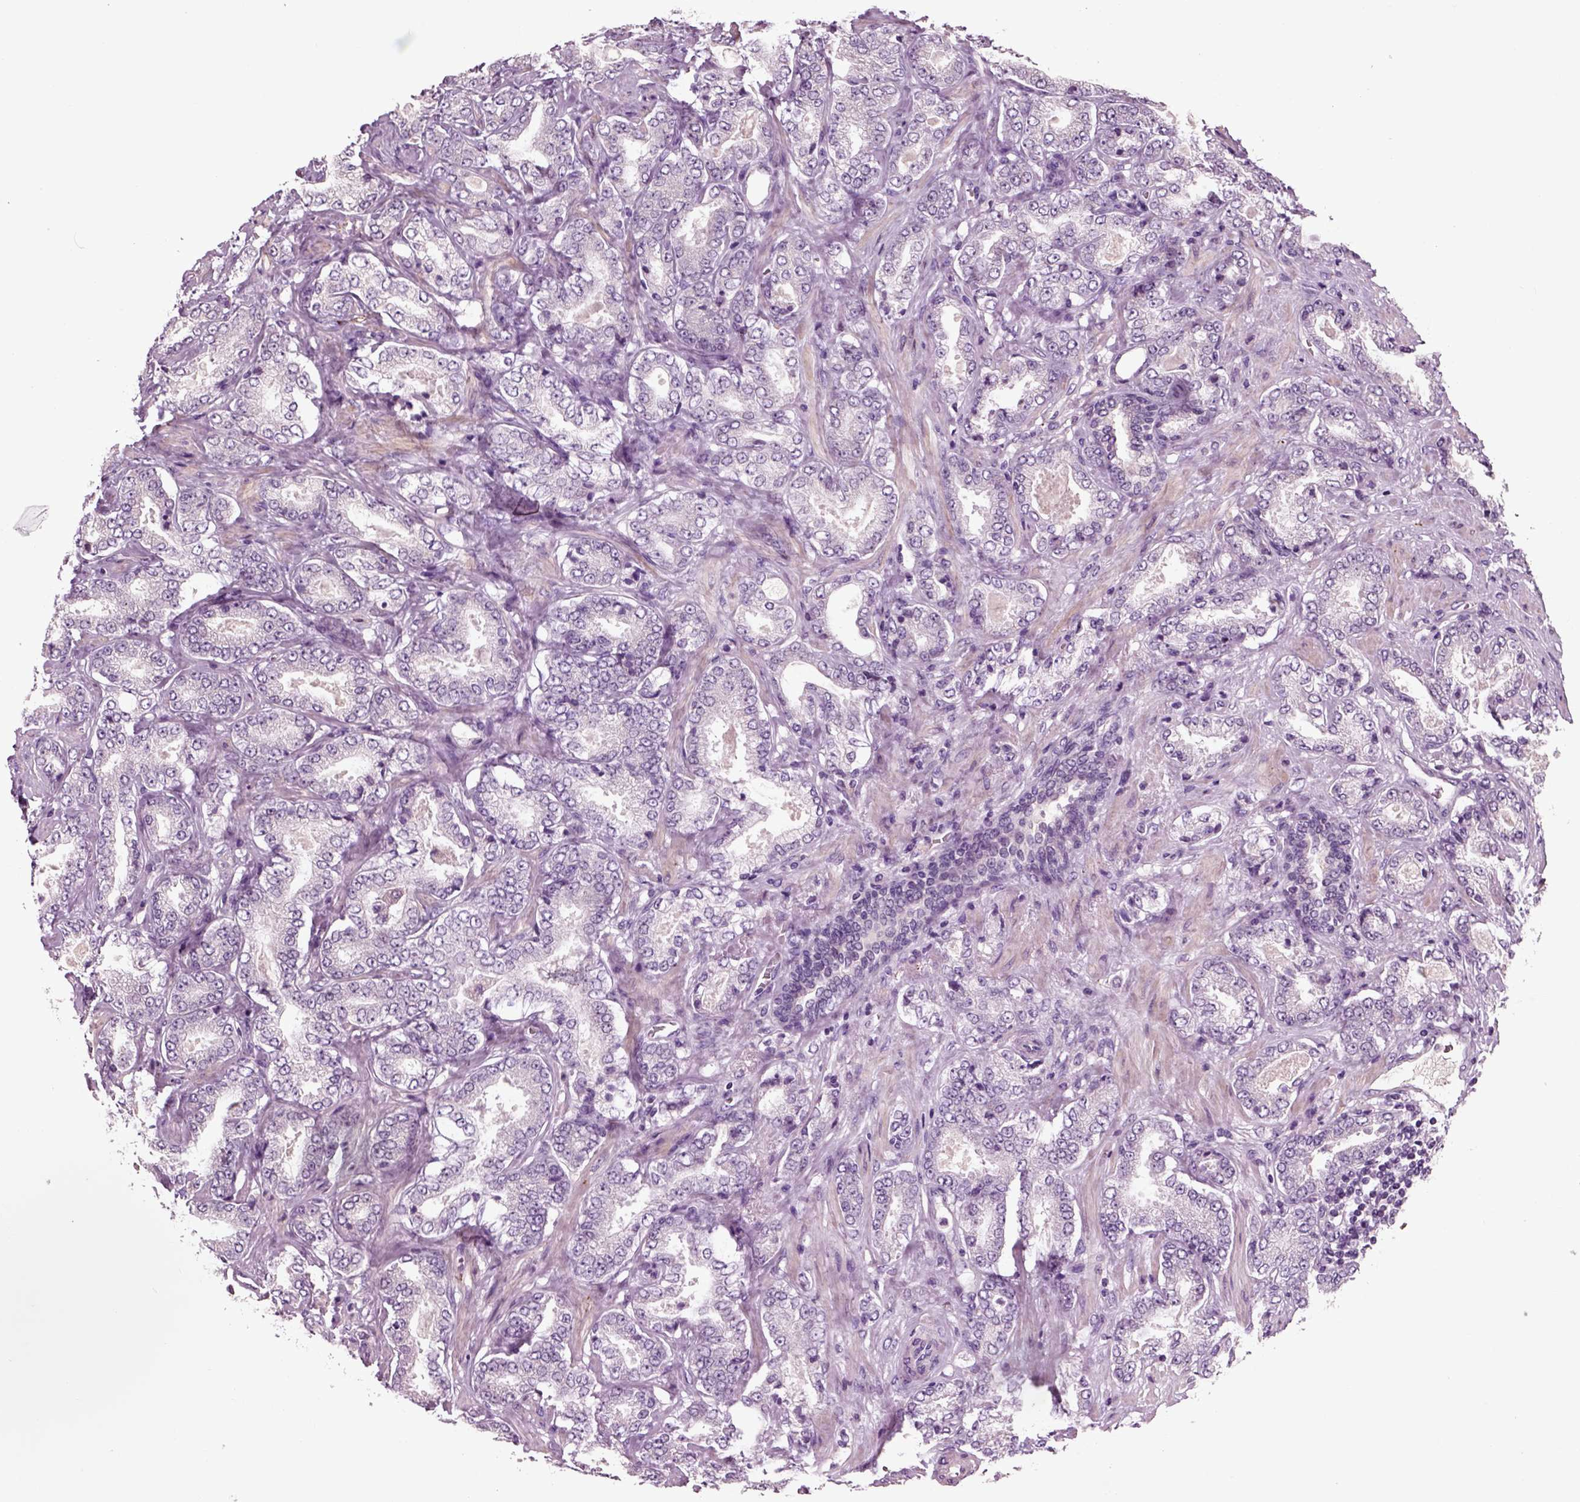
{"staining": {"intensity": "negative", "quantity": "none", "location": "none"}, "tissue": "prostate cancer", "cell_type": "Tumor cells", "image_type": "cancer", "snomed": [{"axis": "morphology", "description": "Adenocarcinoma, NOS"}, {"axis": "topography", "description": "Prostate"}], "caption": "Immunohistochemical staining of human prostate cancer reveals no significant positivity in tumor cells.", "gene": "CHGB", "patient": {"sex": "male", "age": 64}}